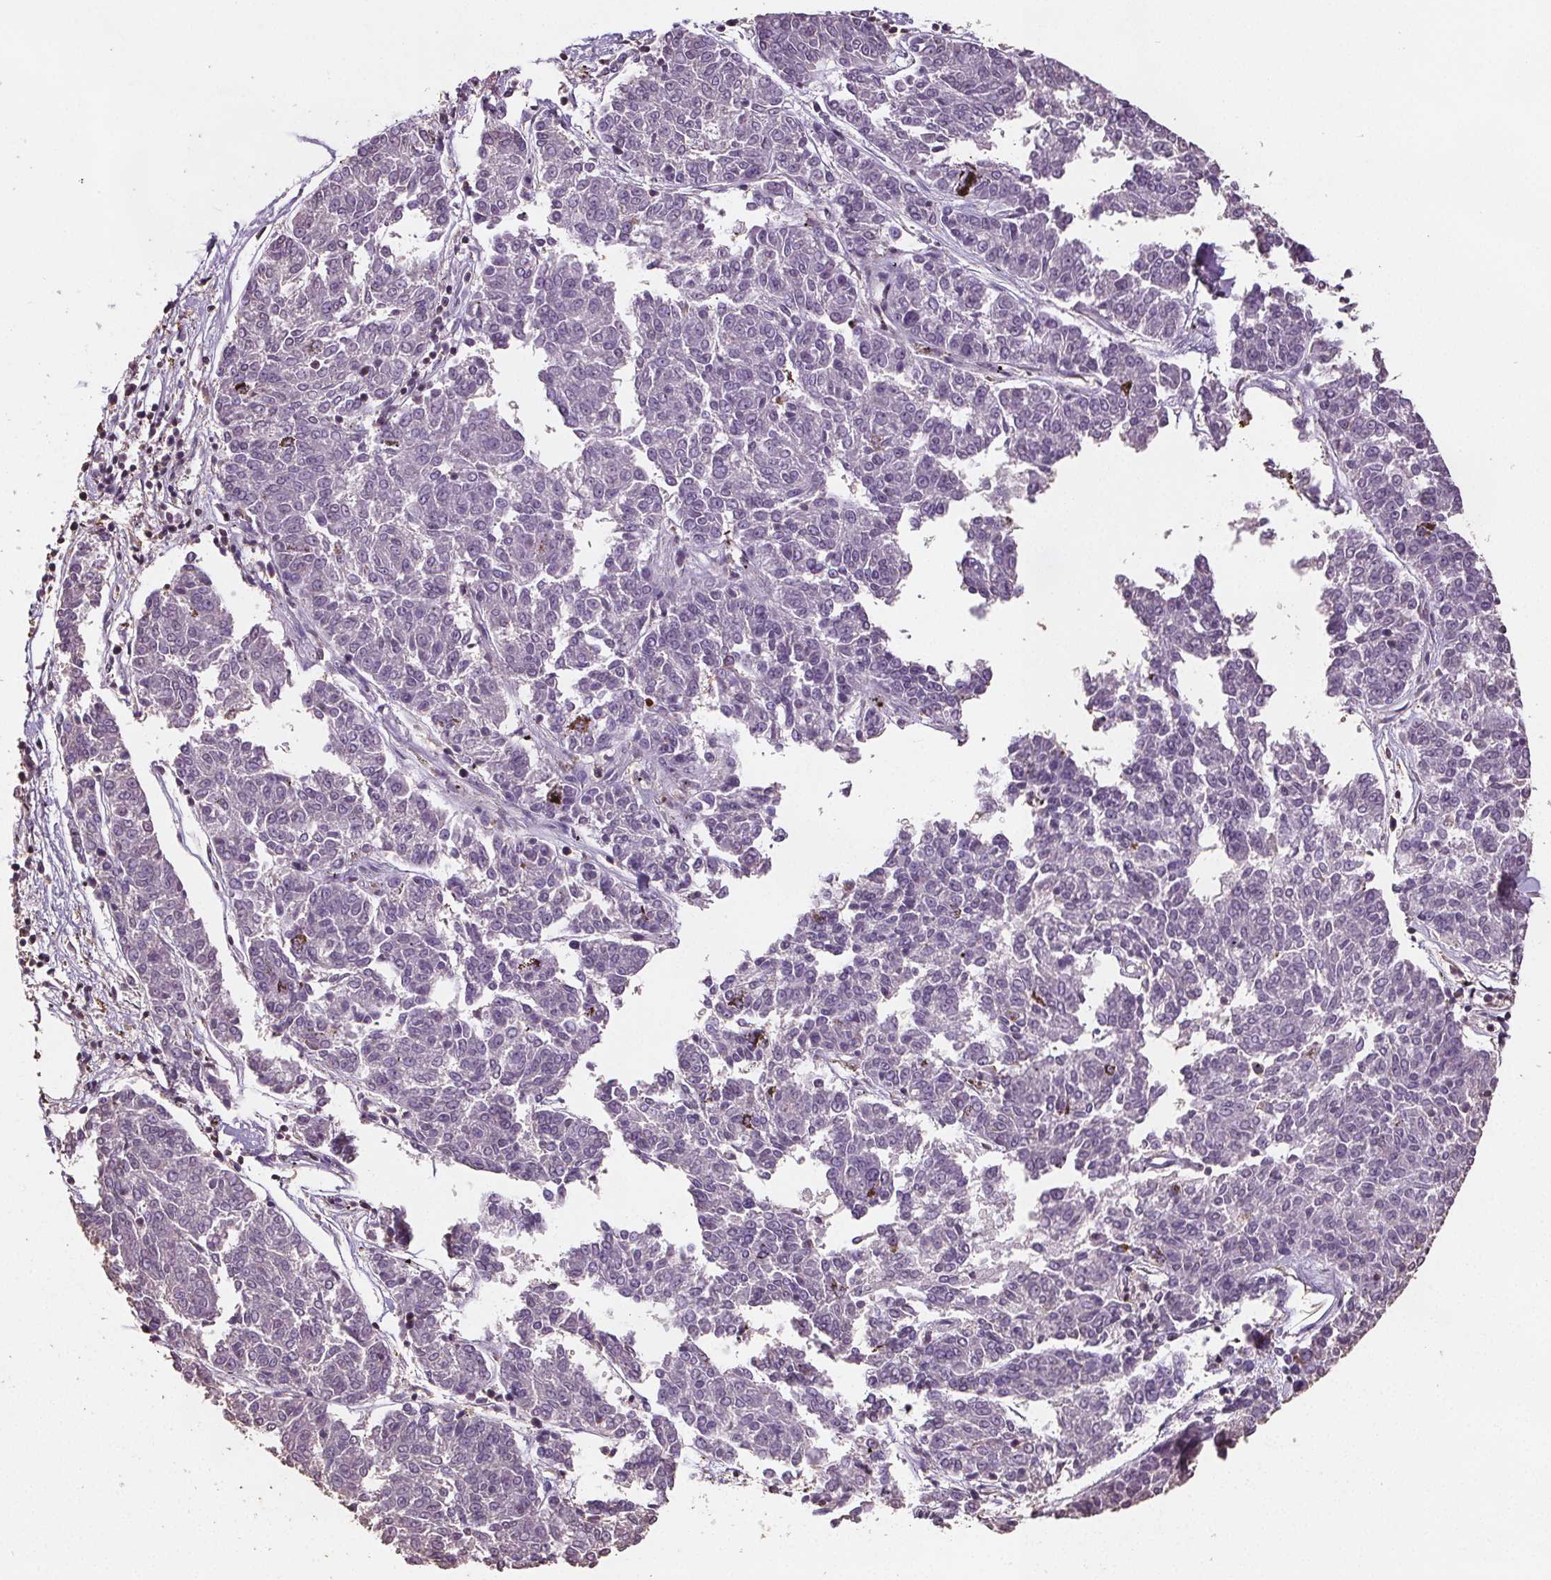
{"staining": {"intensity": "negative", "quantity": "none", "location": "none"}, "tissue": "melanoma", "cell_type": "Tumor cells", "image_type": "cancer", "snomed": [{"axis": "morphology", "description": "Malignant melanoma, NOS"}, {"axis": "topography", "description": "Skin"}], "caption": "IHC of human melanoma reveals no expression in tumor cells. Brightfield microscopy of immunohistochemistry (IHC) stained with DAB (3,3'-diaminobenzidine) (brown) and hematoxylin (blue), captured at high magnification.", "gene": "C19orf84", "patient": {"sex": "female", "age": 72}}